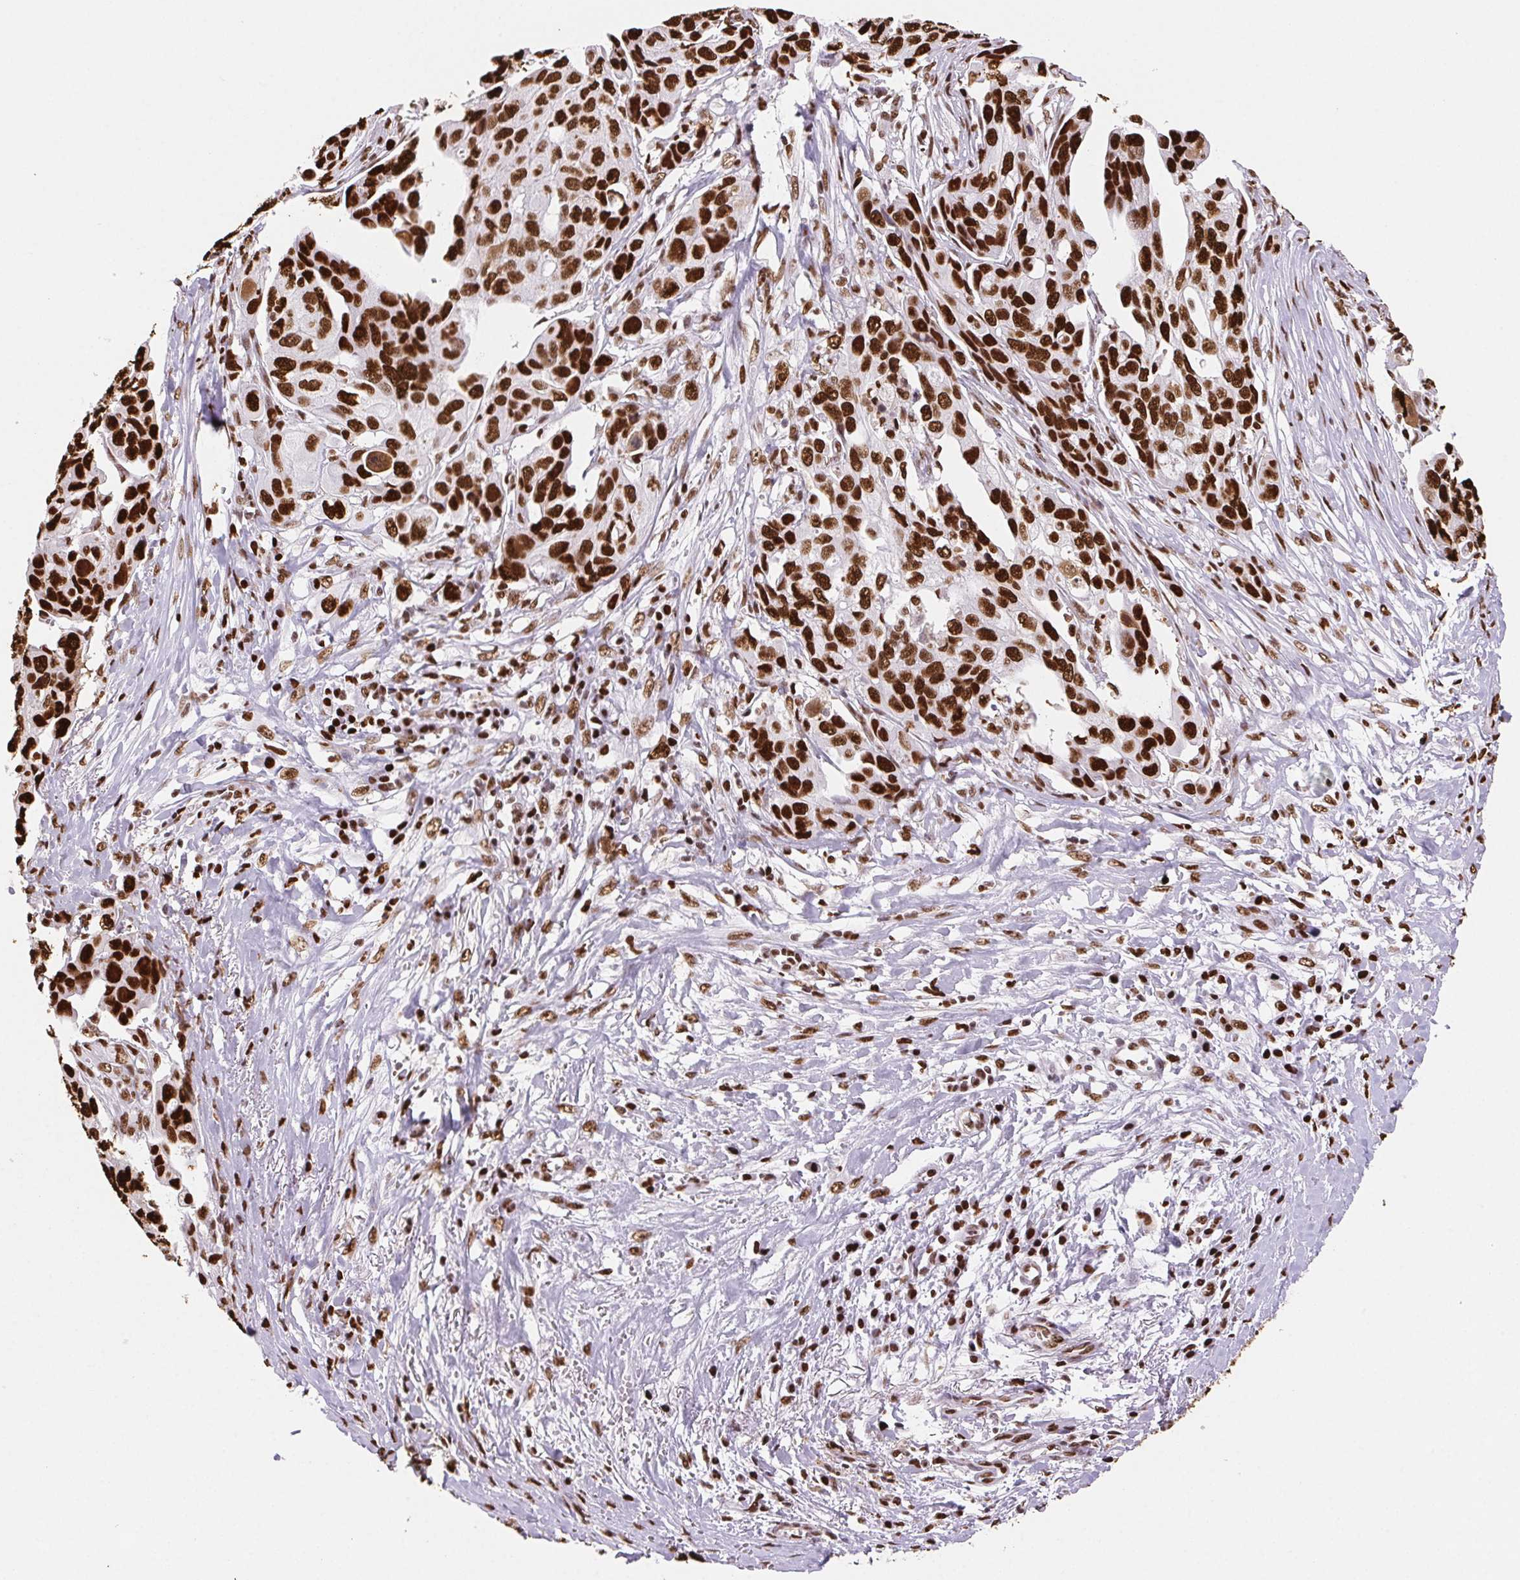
{"staining": {"intensity": "strong", "quantity": ">75%", "location": "nuclear"}, "tissue": "ovarian cancer", "cell_type": "Tumor cells", "image_type": "cancer", "snomed": [{"axis": "morphology", "description": "Carcinoma, endometroid"}, {"axis": "topography", "description": "Ovary"}], "caption": "A high-resolution image shows IHC staining of ovarian cancer, which displays strong nuclear expression in approximately >75% of tumor cells.", "gene": "SET", "patient": {"sex": "female", "age": 70}}